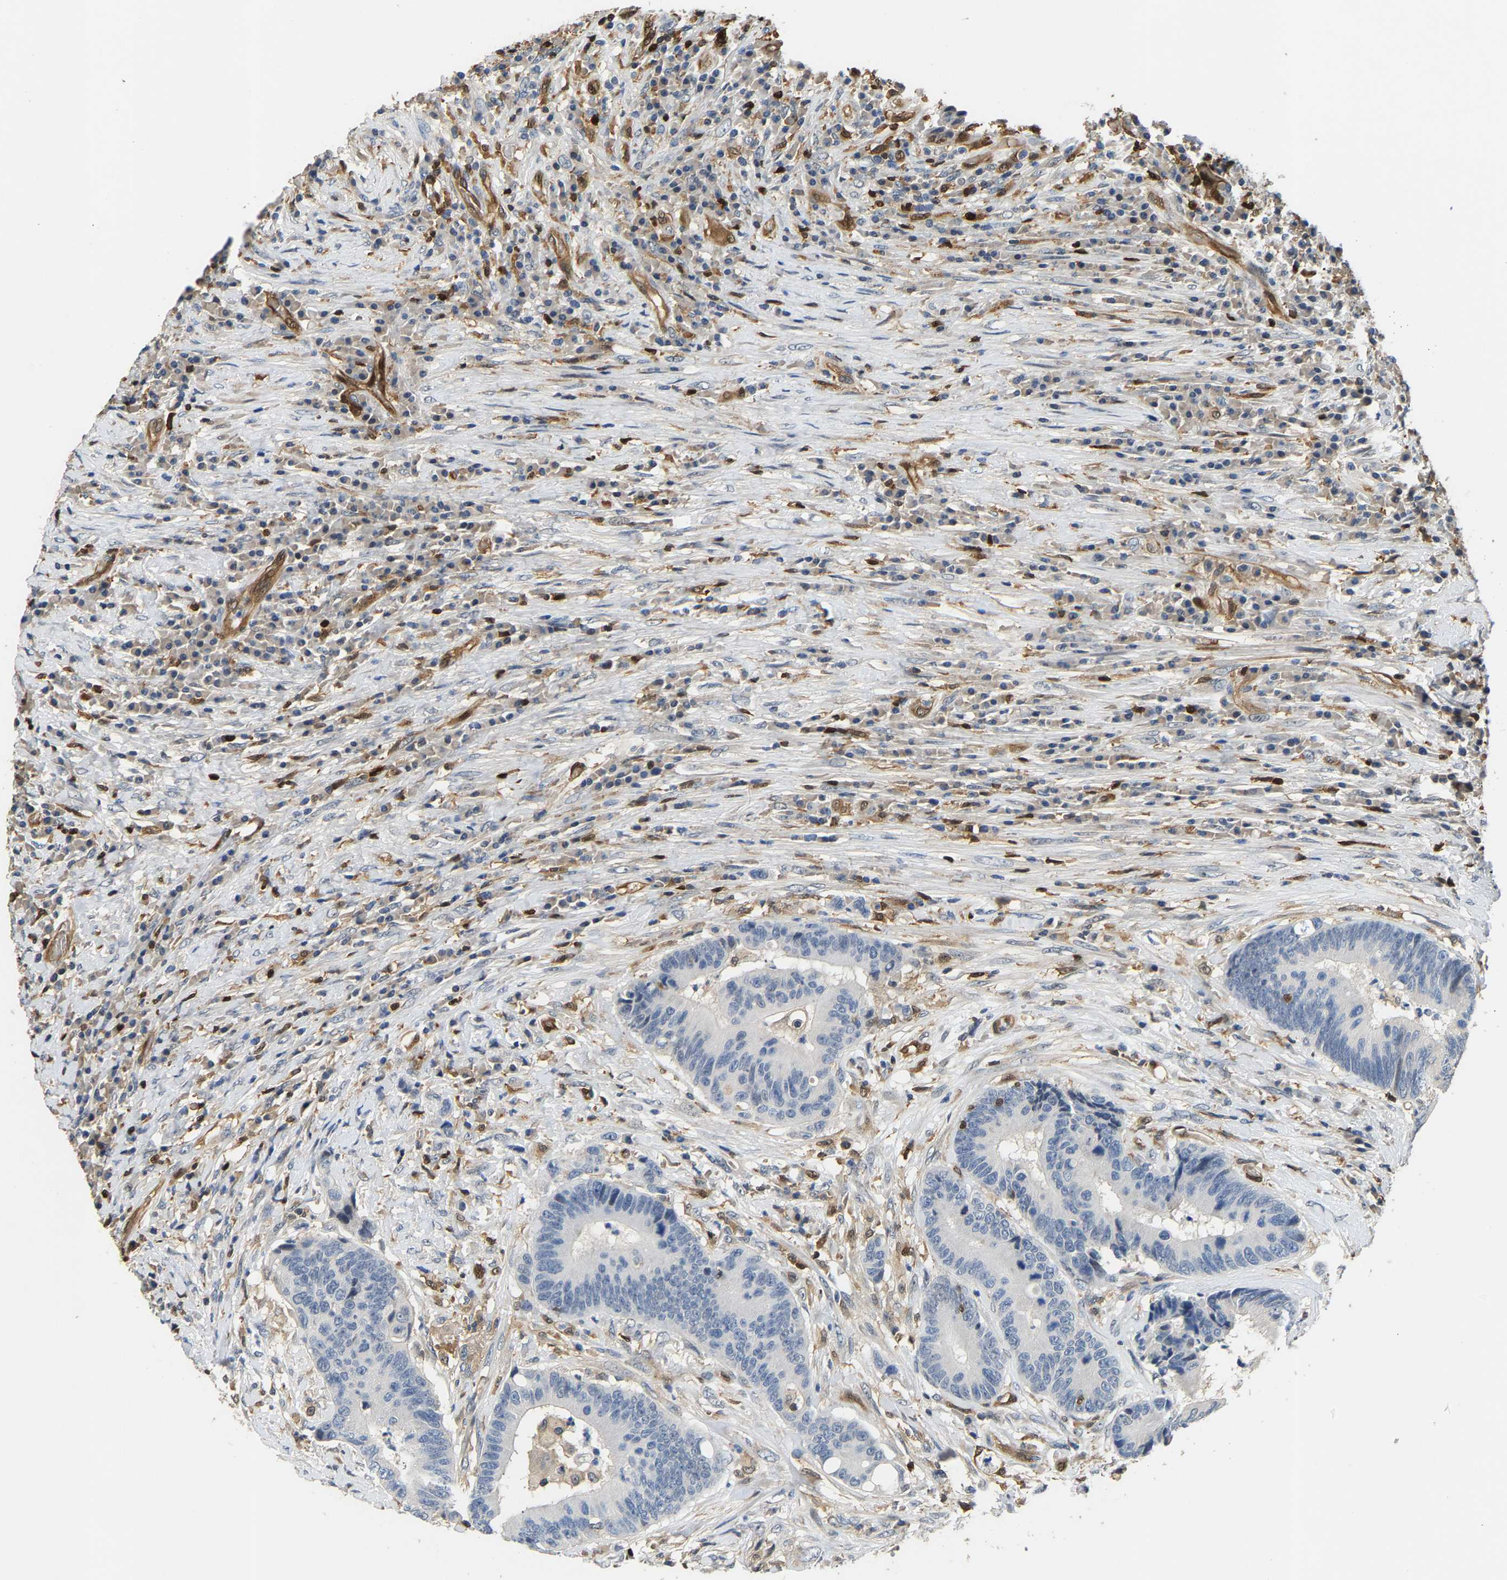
{"staining": {"intensity": "negative", "quantity": "none", "location": "none"}, "tissue": "colorectal cancer", "cell_type": "Tumor cells", "image_type": "cancer", "snomed": [{"axis": "morphology", "description": "Adenocarcinoma, NOS"}, {"axis": "topography", "description": "Rectum"}, {"axis": "topography", "description": "Anal"}], "caption": "Colorectal adenocarcinoma was stained to show a protein in brown. There is no significant expression in tumor cells.", "gene": "GIMAP7", "patient": {"sex": "female", "age": 89}}